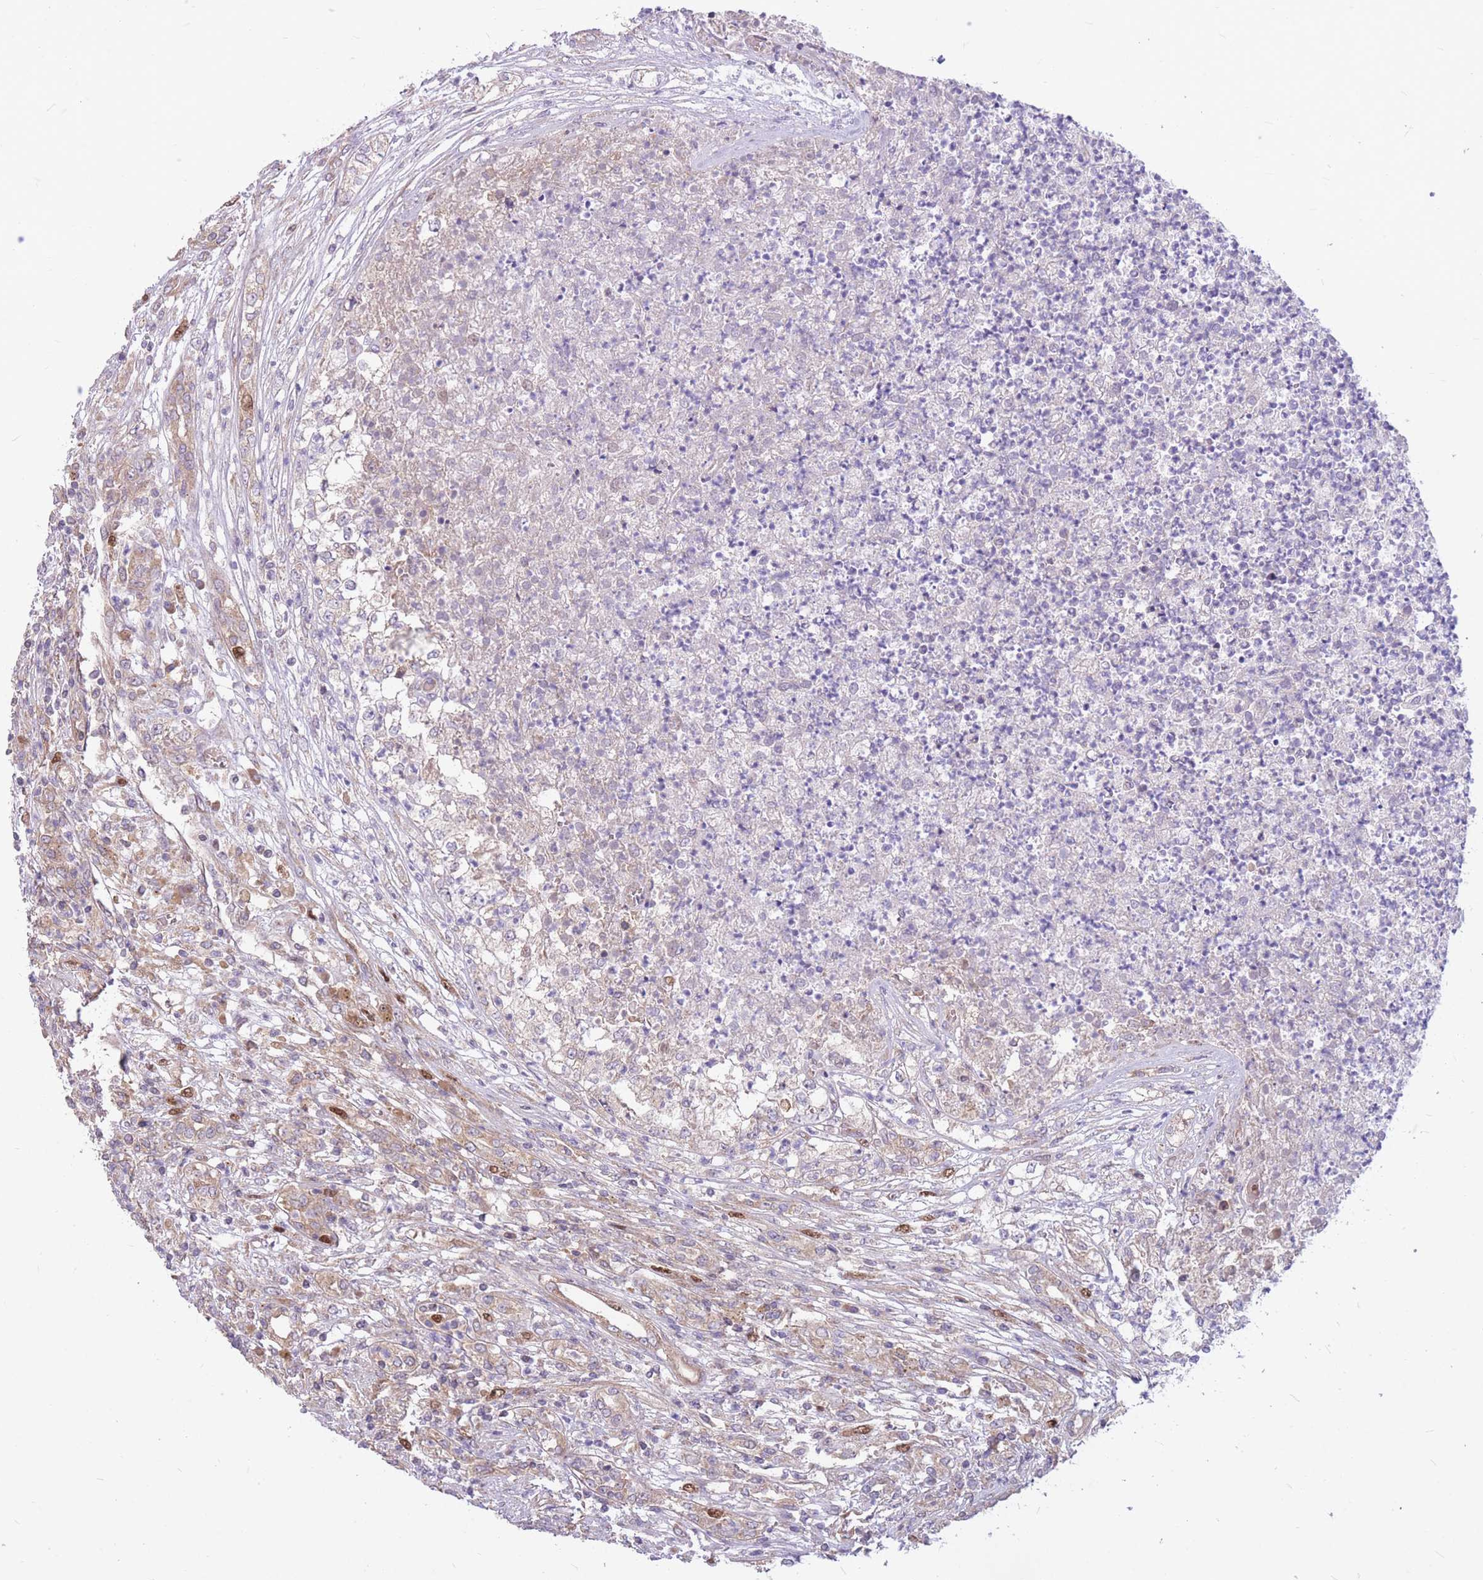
{"staining": {"intensity": "moderate", "quantity": "<25%", "location": "cytoplasmic/membranous,nuclear"}, "tissue": "renal cancer", "cell_type": "Tumor cells", "image_type": "cancer", "snomed": [{"axis": "morphology", "description": "Adenocarcinoma, NOS"}, {"axis": "topography", "description": "Kidney"}], "caption": "About <25% of tumor cells in renal adenocarcinoma exhibit moderate cytoplasmic/membranous and nuclear protein expression as visualized by brown immunohistochemical staining.", "gene": "GMNN", "patient": {"sex": "female", "age": 54}}